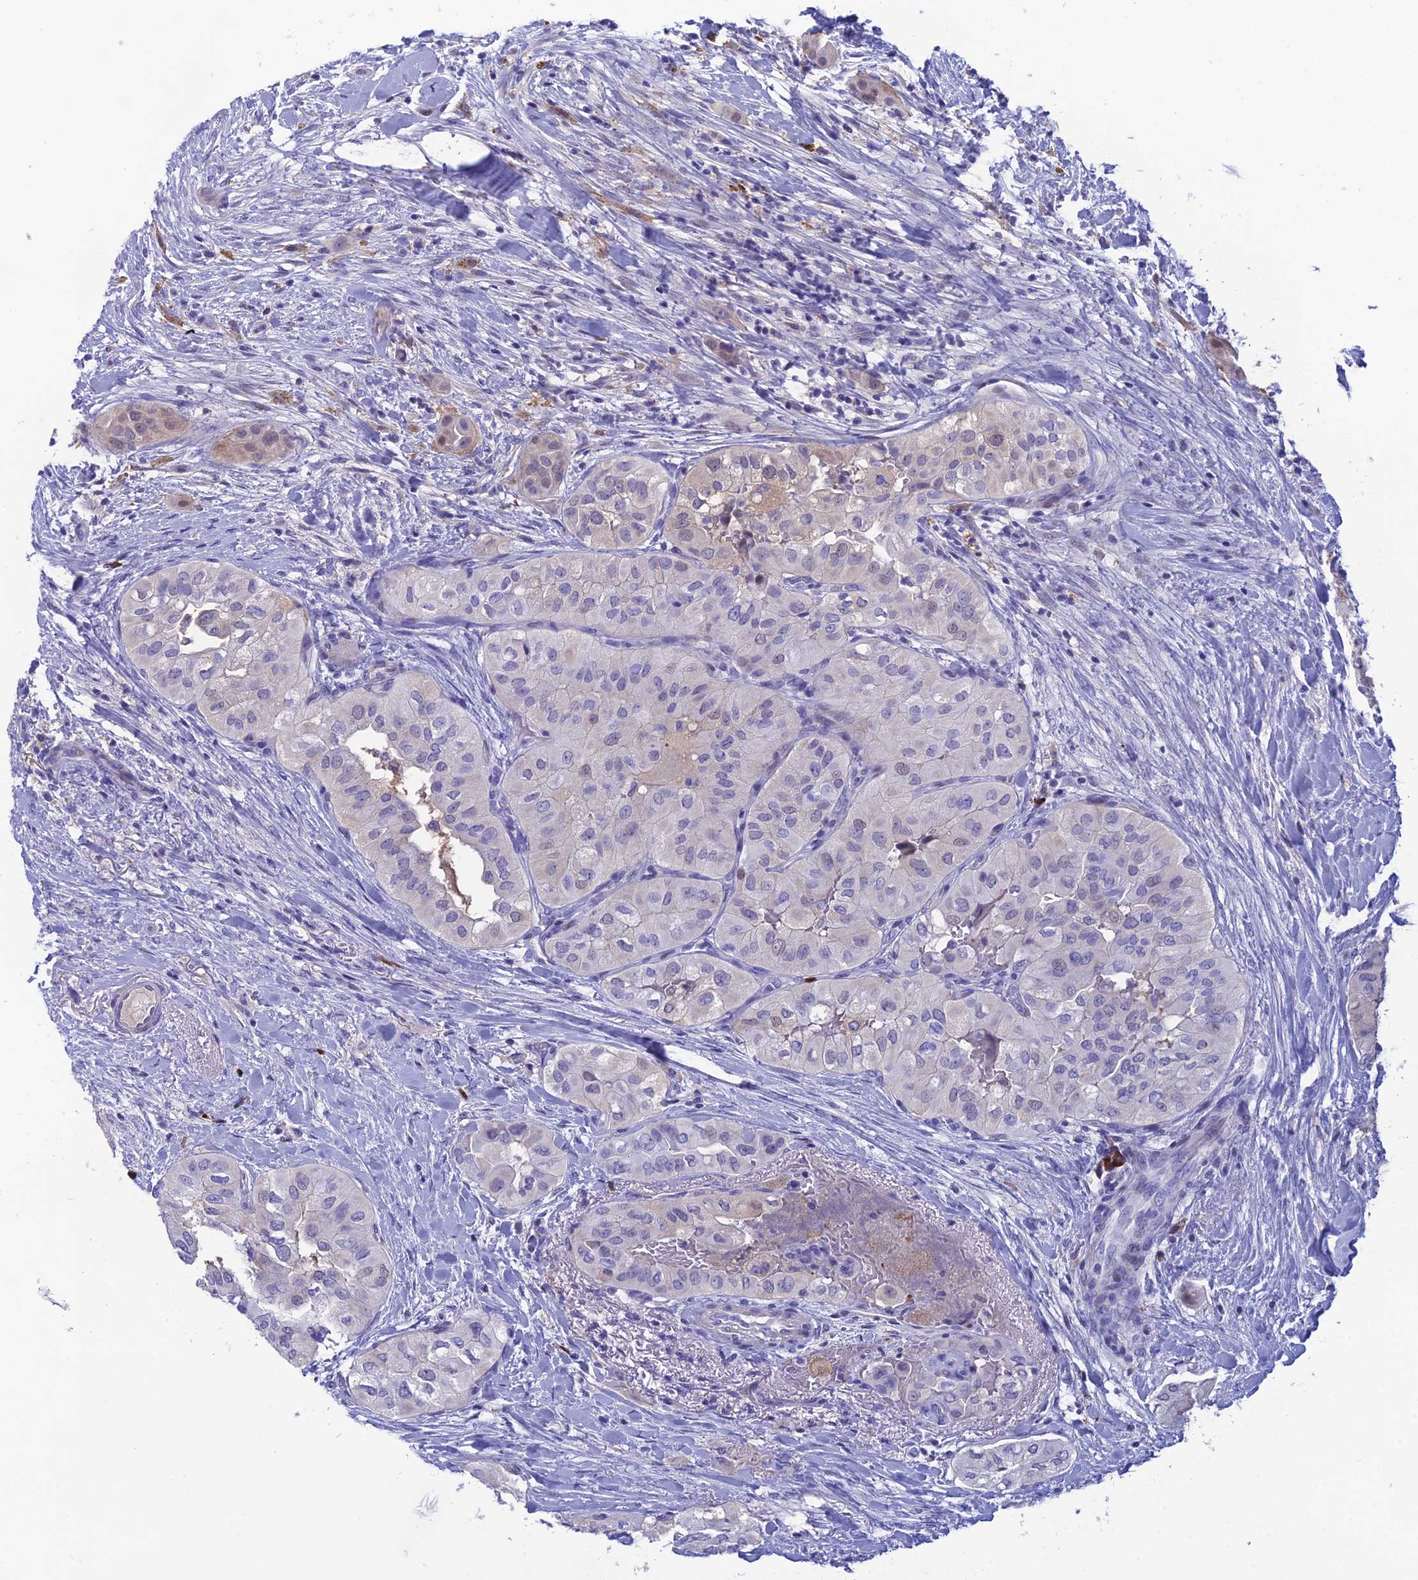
{"staining": {"intensity": "weak", "quantity": "<25%", "location": "cytoplasmic/membranous"}, "tissue": "head and neck cancer", "cell_type": "Tumor cells", "image_type": "cancer", "snomed": [{"axis": "morphology", "description": "Adenocarcinoma, NOS"}, {"axis": "topography", "description": "Head-Neck"}], "caption": "This is an IHC image of head and neck cancer. There is no staining in tumor cells.", "gene": "CRB2", "patient": {"sex": "male", "age": 66}}